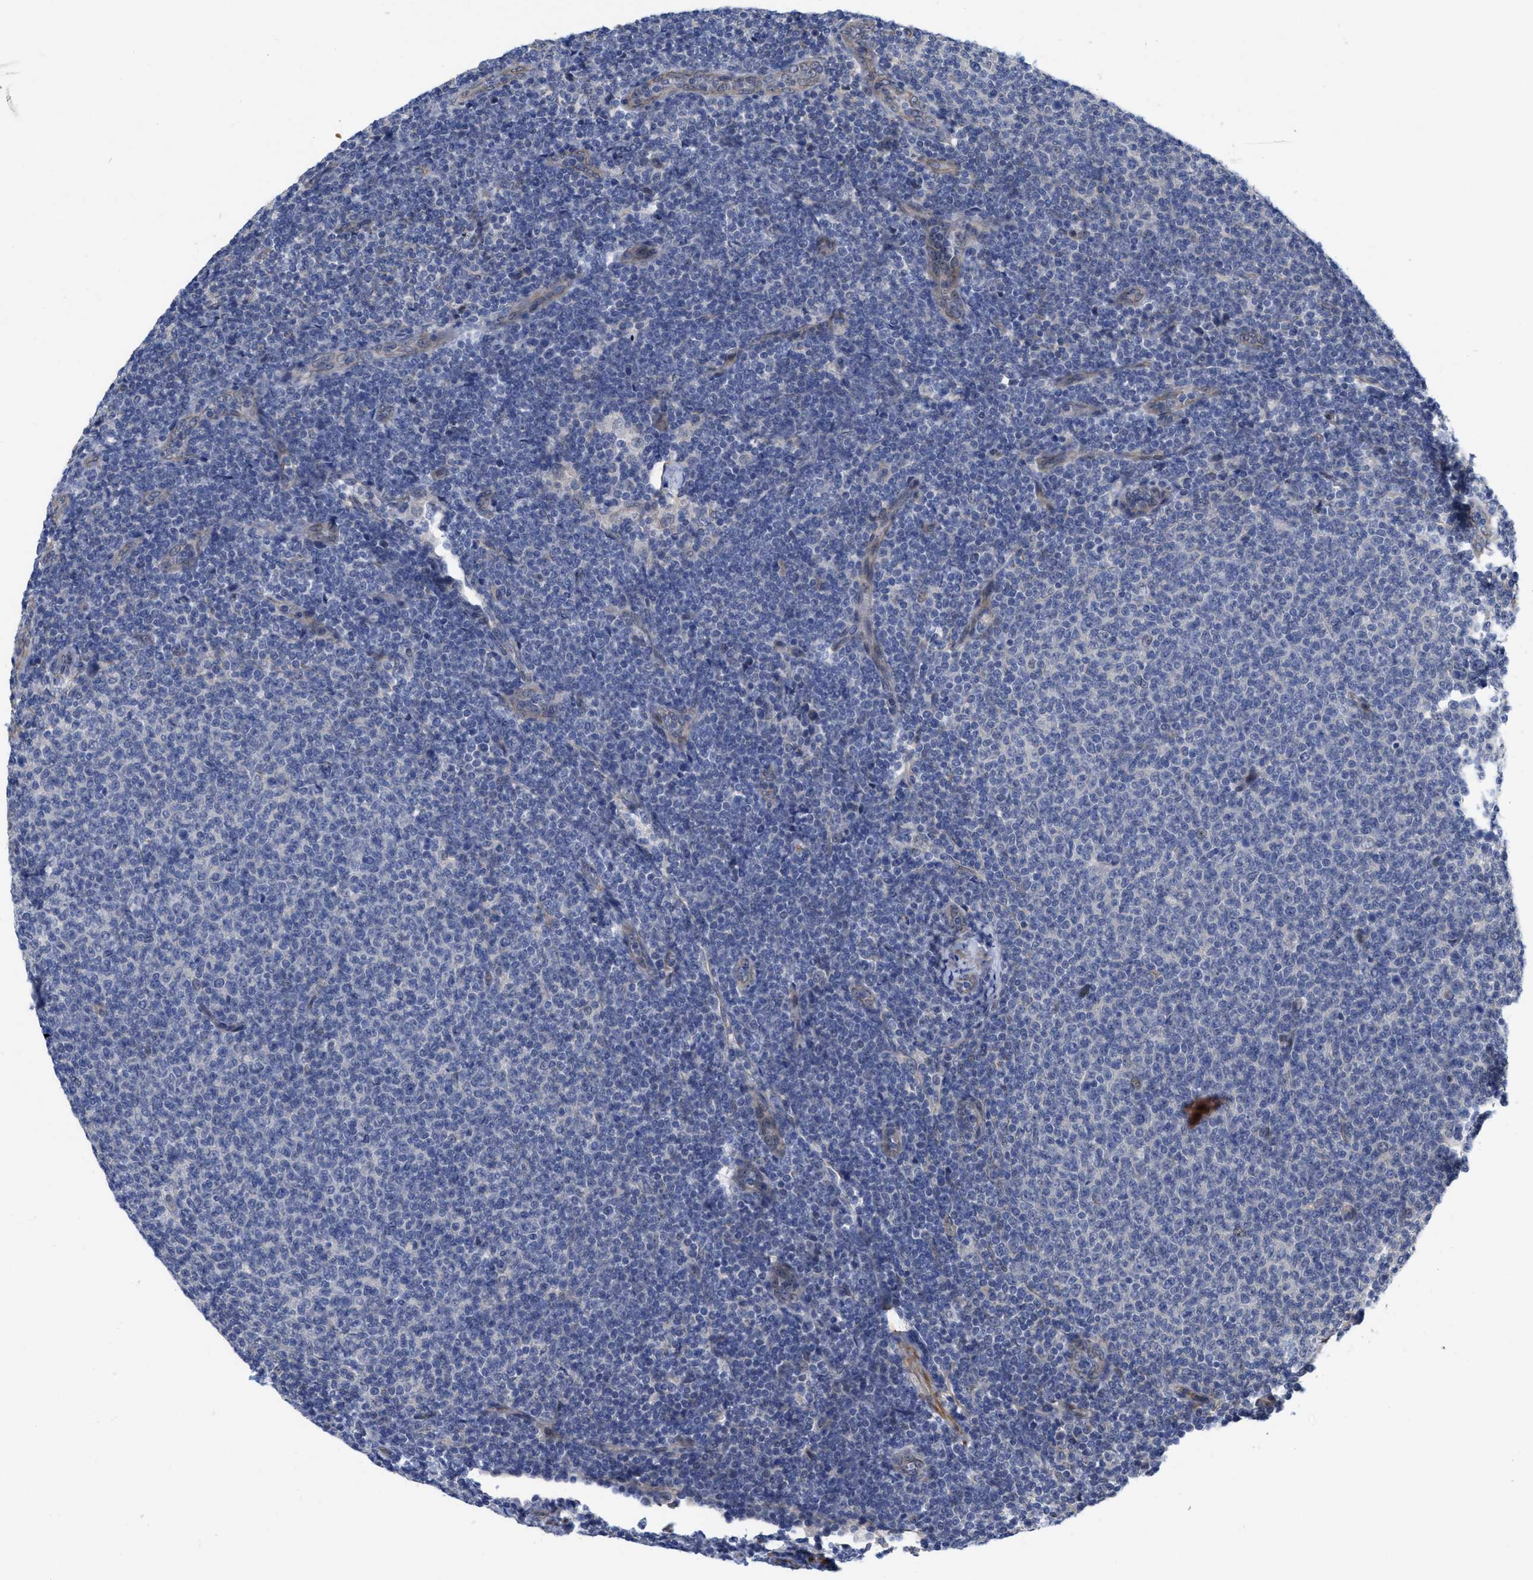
{"staining": {"intensity": "negative", "quantity": "none", "location": "none"}, "tissue": "lymphoma", "cell_type": "Tumor cells", "image_type": "cancer", "snomed": [{"axis": "morphology", "description": "Malignant lymphoma, non-Hodgkin's type, Low grade"}, {"axis": "topography", "description": "Lymph node"}], "caption": "The image displays no significant staining in tumor cells of low-grade malignant lymphoma, non-Hodgkin's type.", "gene": "ARHGEF26", "patient": {"sex": "male", "age": 66}}